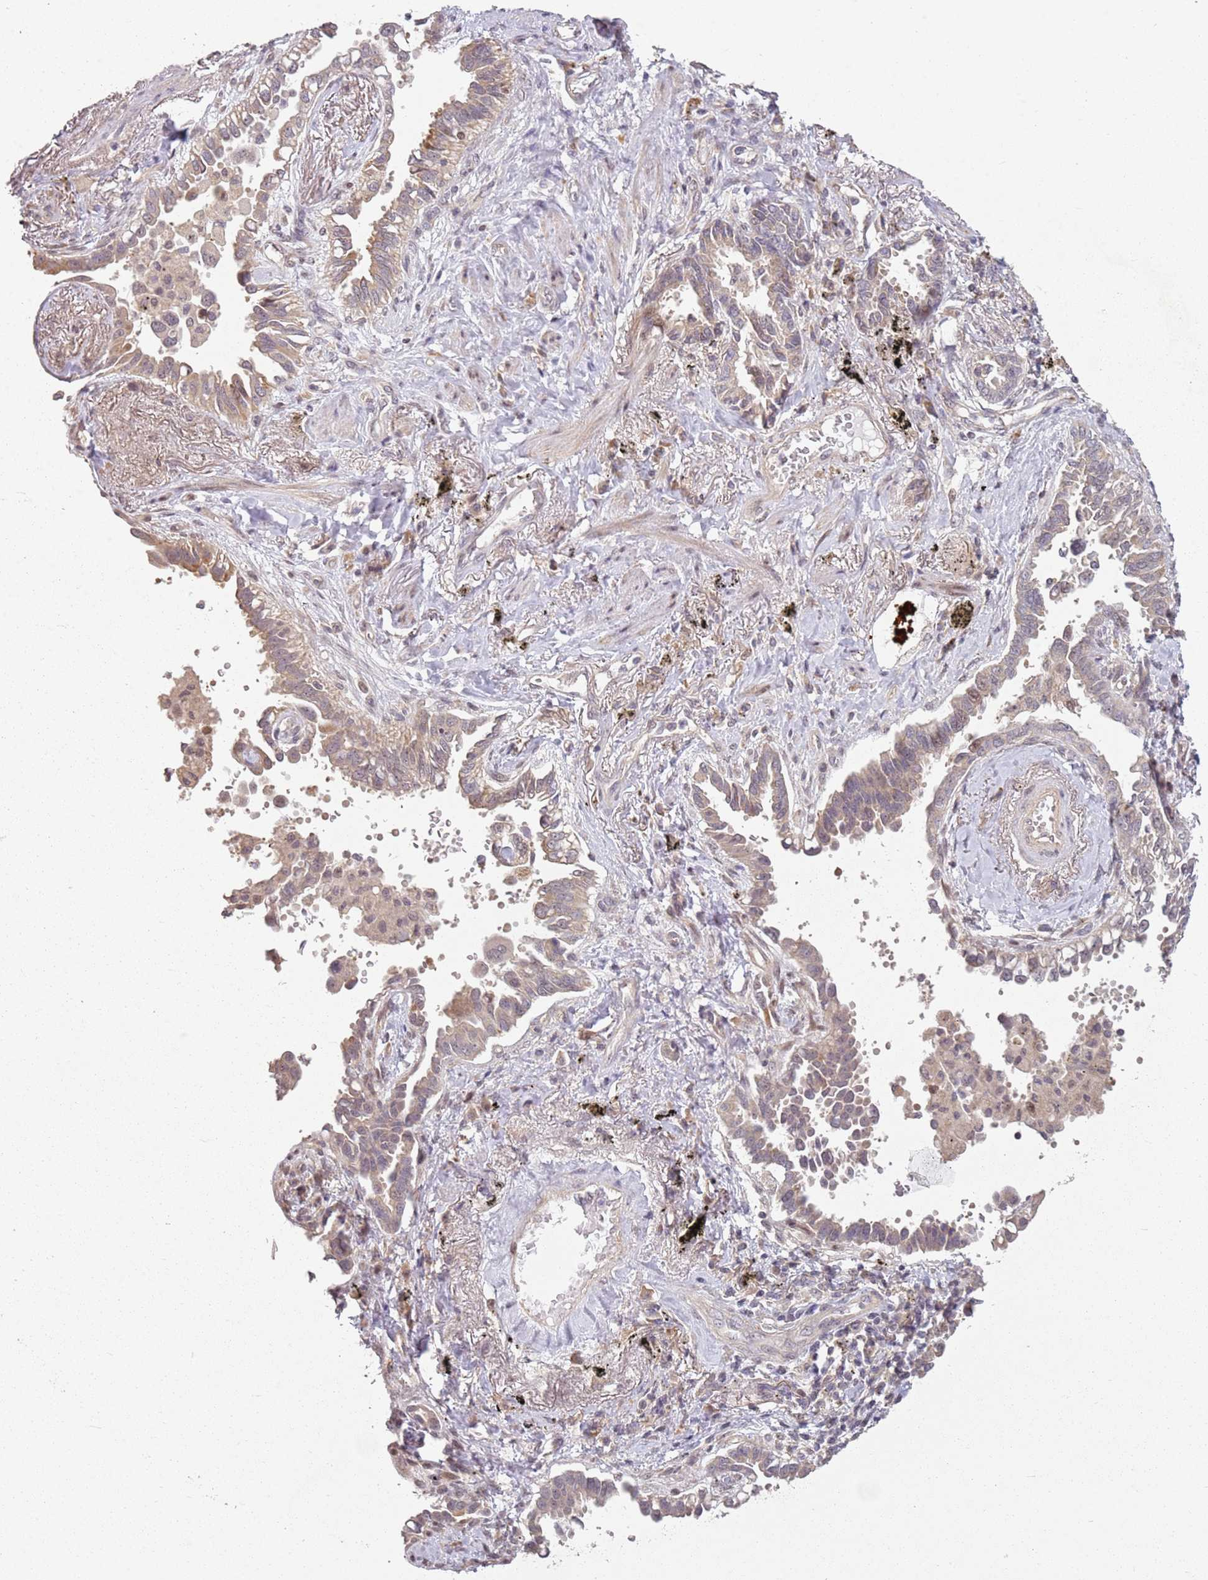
{"staining": {"intensity": "weak", "quantity": ">75%", "location": "cytoplasmic/membranous"}, "tissue": "lung cancer", "cell_type": "Tumor cells", "image_type": "cancer", "snomed": [{"axis": "morphology", "description": "Adenocarcinoma, NOS"}, {"axis": "topography", "description": "Lung"}], "caption": "Adenocarcinoma (lung) was stained to show a protein in brown. There is low levels of weak cytoplasmic/membranous expression in about >75% of tumor cells.", "gene": "CHURC1", "patient": {"sex": "male", "age": 67}}